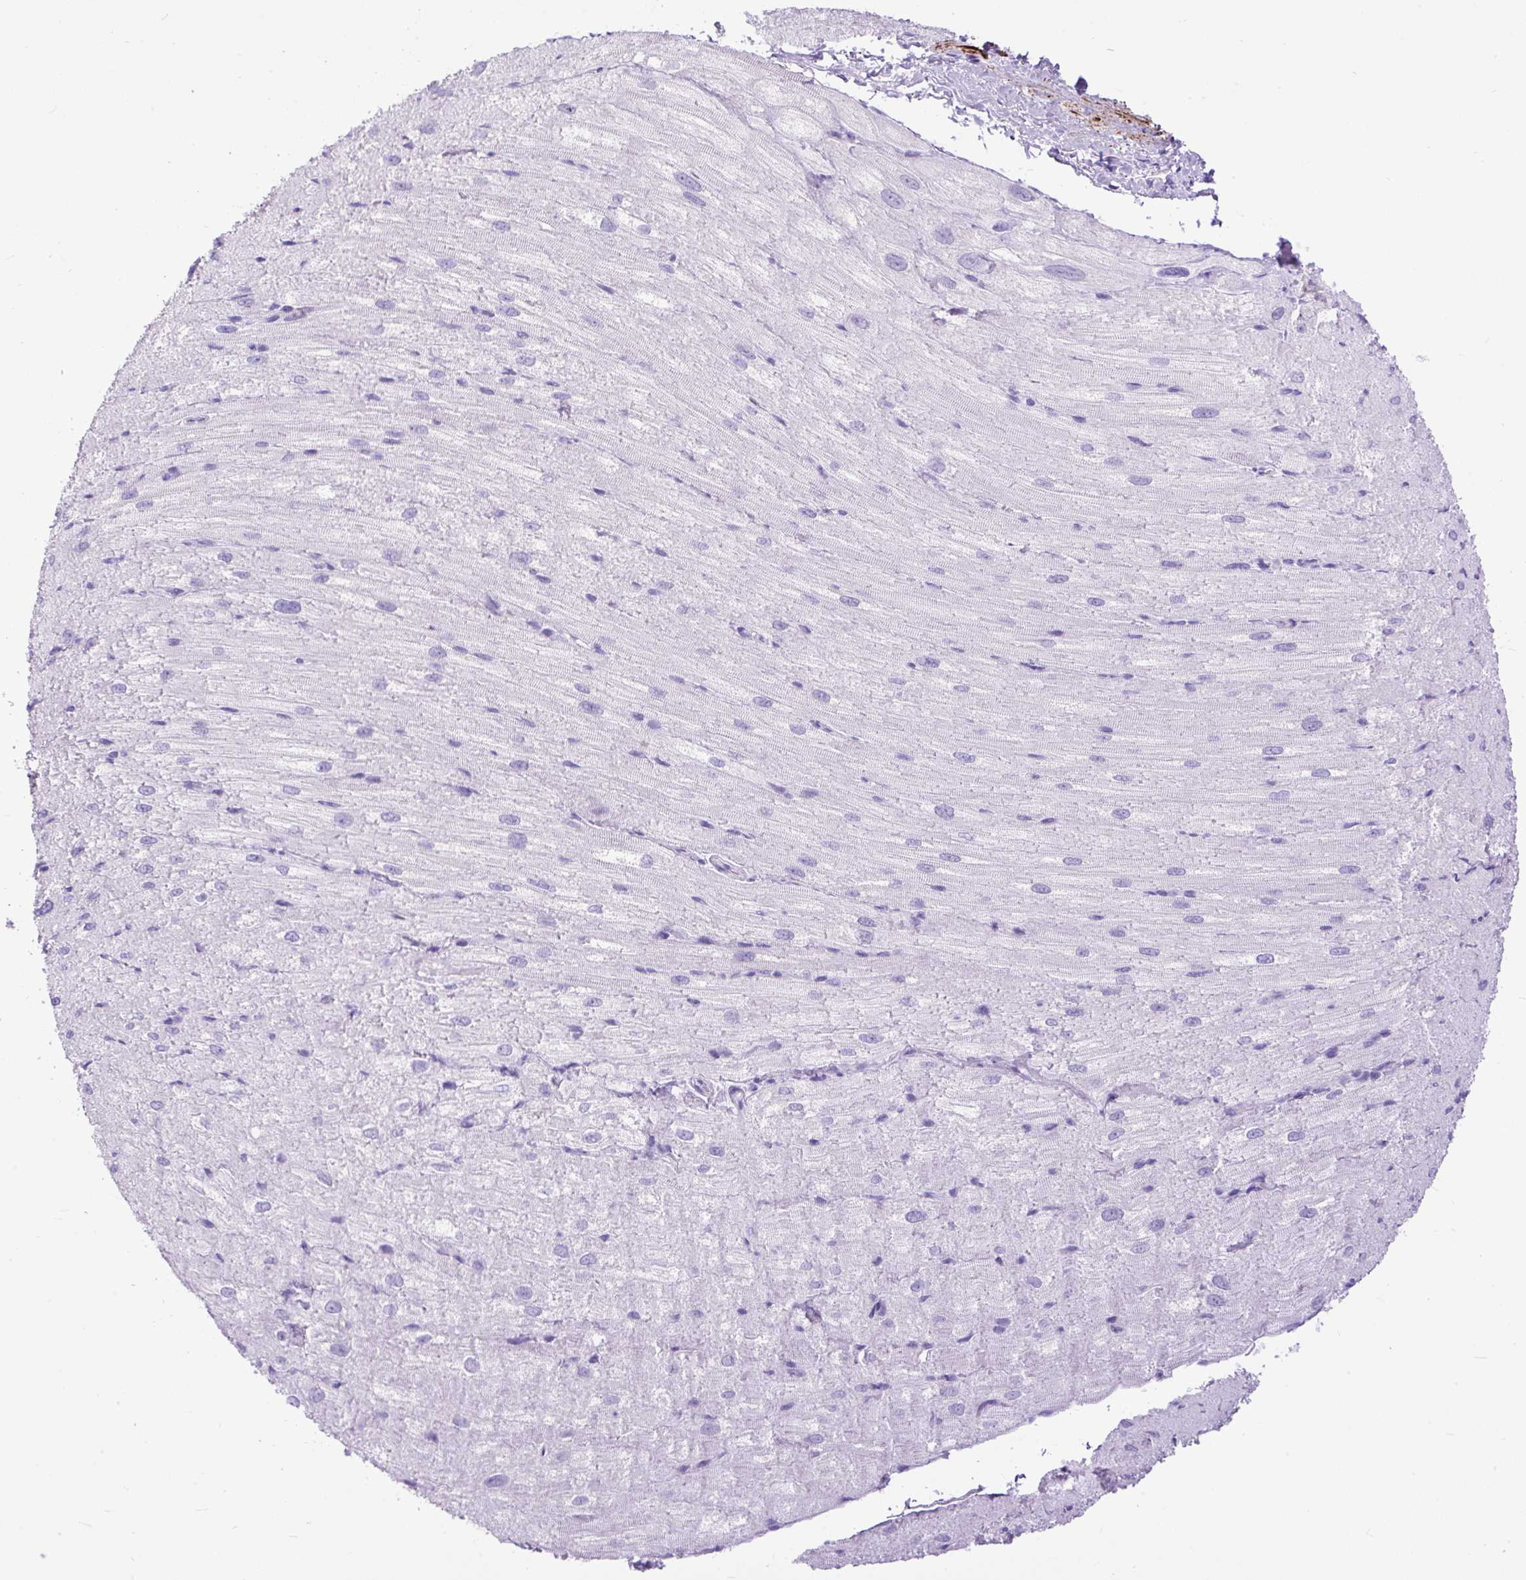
{"staining": {"intensity": "negative", "quantity": "none", "location": "none"}, "tissue": "heart muscle", "cell_type": "Cardiomyocytes", "image_type": "normal", "snomed": [{"axis": "morphology", "description": "Normal tissue, NOS"}, {"axis": "topography", "description": "Heart"}], "caption": "Image shows no significant protein staining in cardiomyocytes of unremarkable heart muscle. Brightfield microscopy of IHC stained with DAB (3,3'-diaminobenzidine) (brown) and hematoxylin (blue), captured at high magnification.", "gene": "ZNF256", "patient": {"sex": "male", "age": 62}}